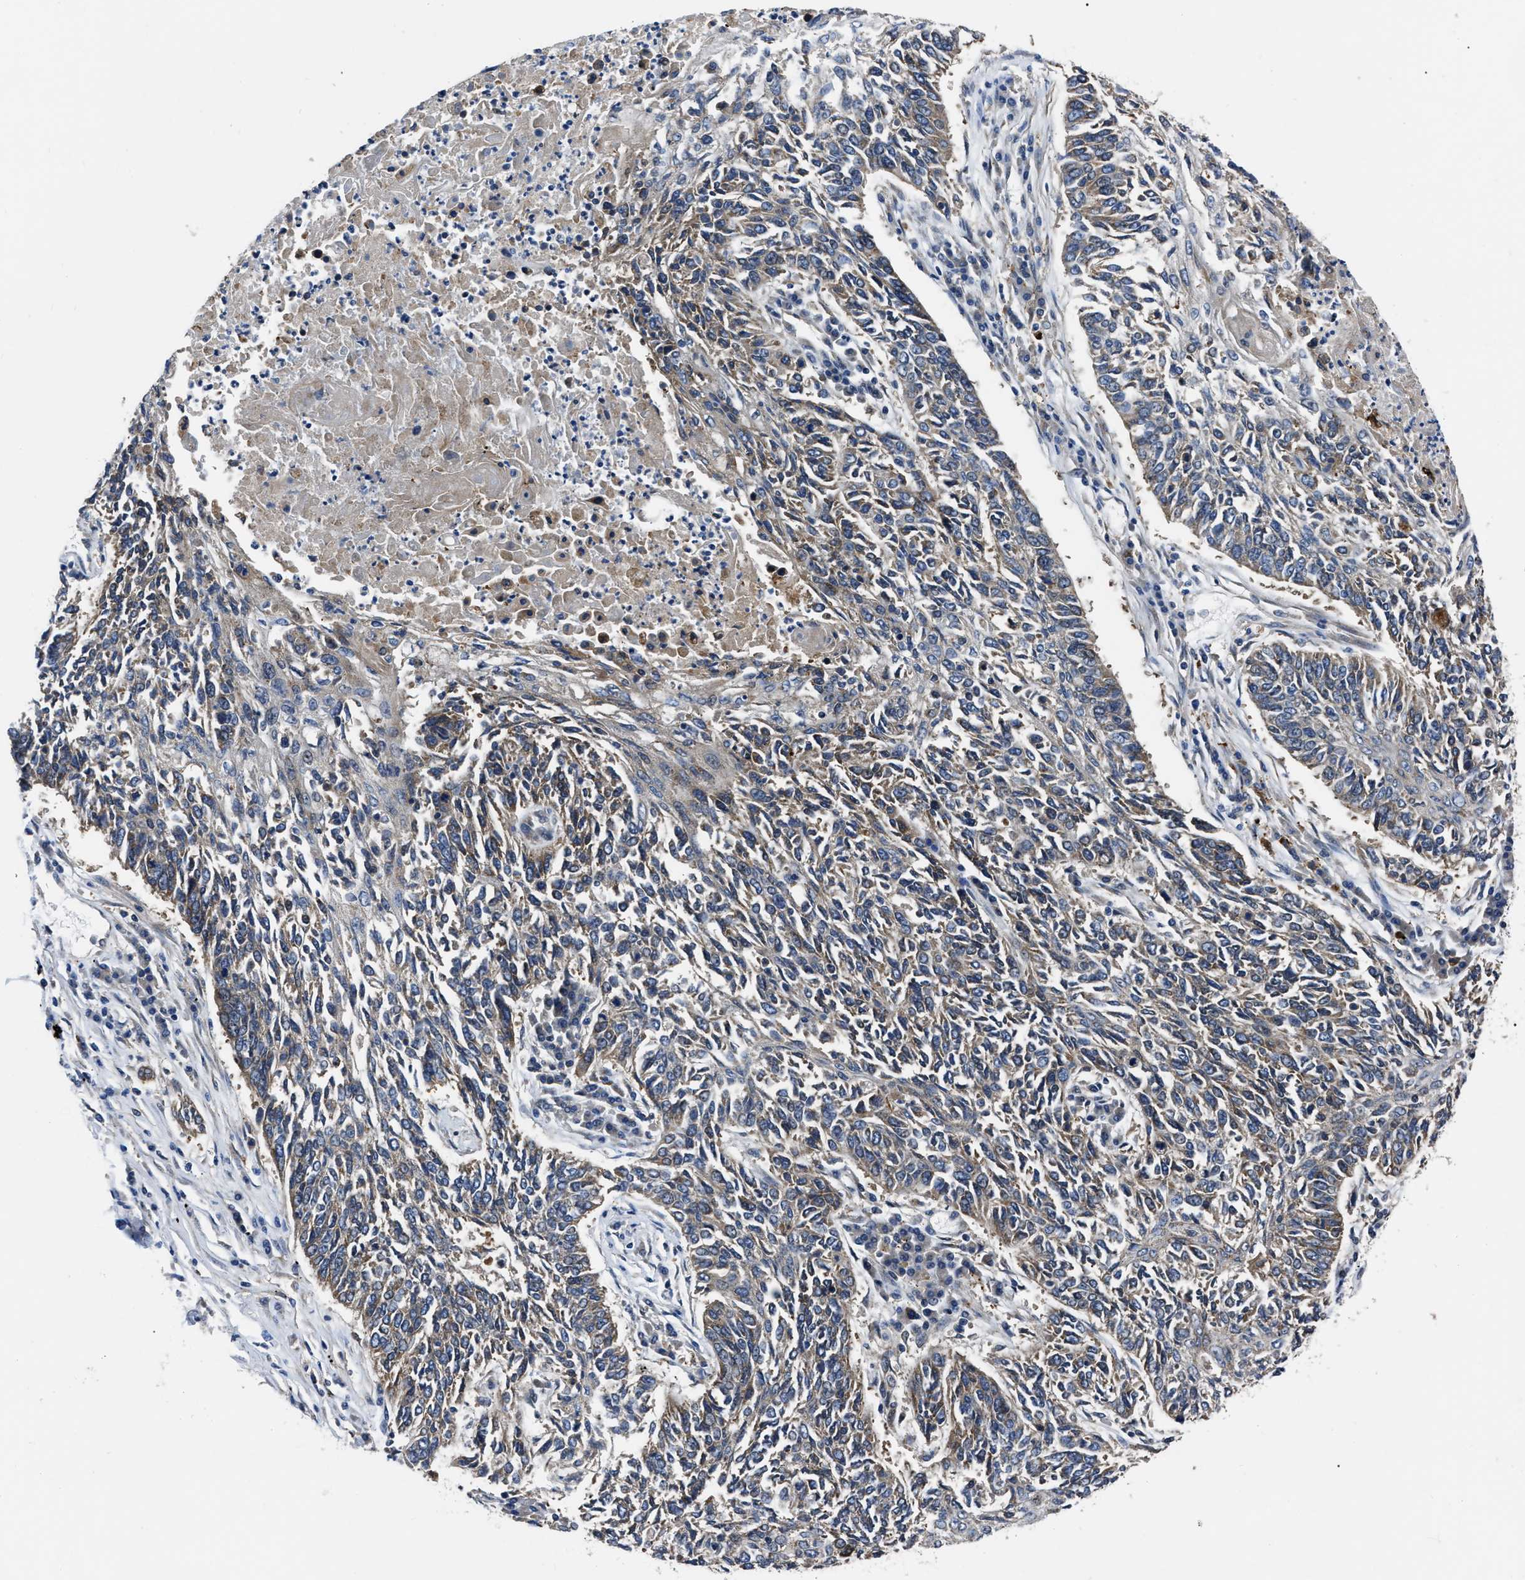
{"staining": {"intensity": "moderate", "quantity": ">75%", "location": "cytoplasmic/membranous"}, "tissue": "lung cancer", "cell_type": "Tumor cells", "image_type": "cancer", "snomed": [{"axis": "morphology", "description": "Normal tissue, NOS"}, {"axis": "morphology", "description": "Squamous cell carcinoma, NOS"}, {"axis": "topography", "description": "Cartilage tissue"}, {"axis": "topography", "description": "Bronchus"}, {"axis": "topography", "description": "Lung"}], "caption": "Approximately >75% of tumor cells in squamous cell carcinoma (lung) demonstrate moderate cytoplasmic/membranous protein expression as visualized by brown immunohistochemical staining.", "gene": "PPWD1", "patient": {"sex": "female", "age": 49}}